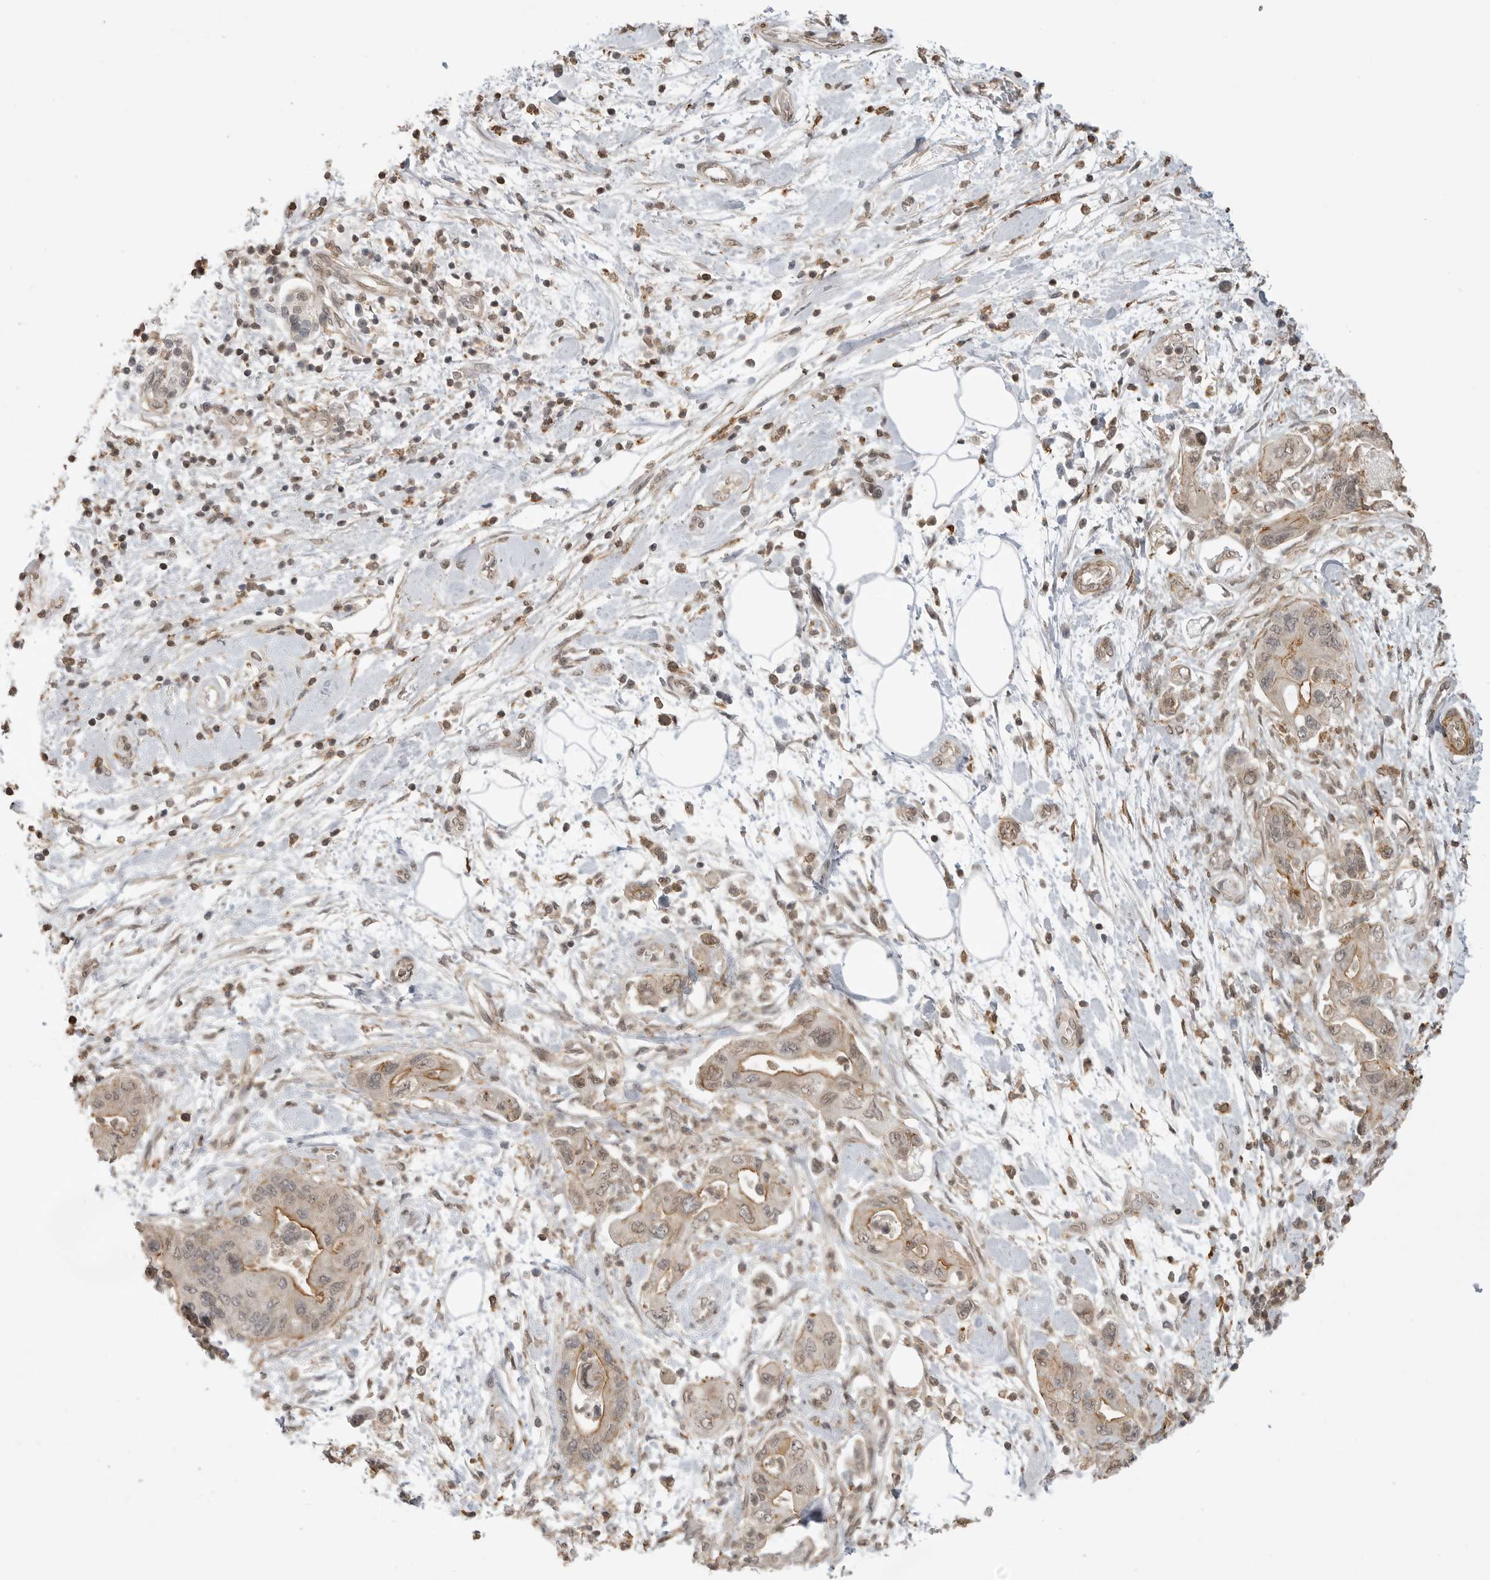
{"staining": {"intensity": "weak", "quantity": "25%-75%", "location": "cytoplasmic/membranous,nuclear"}, "tissue": "pancreatic cancer", "cell_type": "Tumor cells", "image_type": "cancer", "snomed": [{"axis": "morphology", "description": "Adenocarcinoma, NOS"}, {"axis": "topography", "description": "Pancreas"}], "caption": "There is low levels of weak cytoplasmic/membranous and nuclear expression in tumor cells of pancreatic adenocarcinoma, as demonstrated by immunohistochemical staining (brown color).", "gene": "GPC2", "patient": {"sex": "female", "age": 73}}